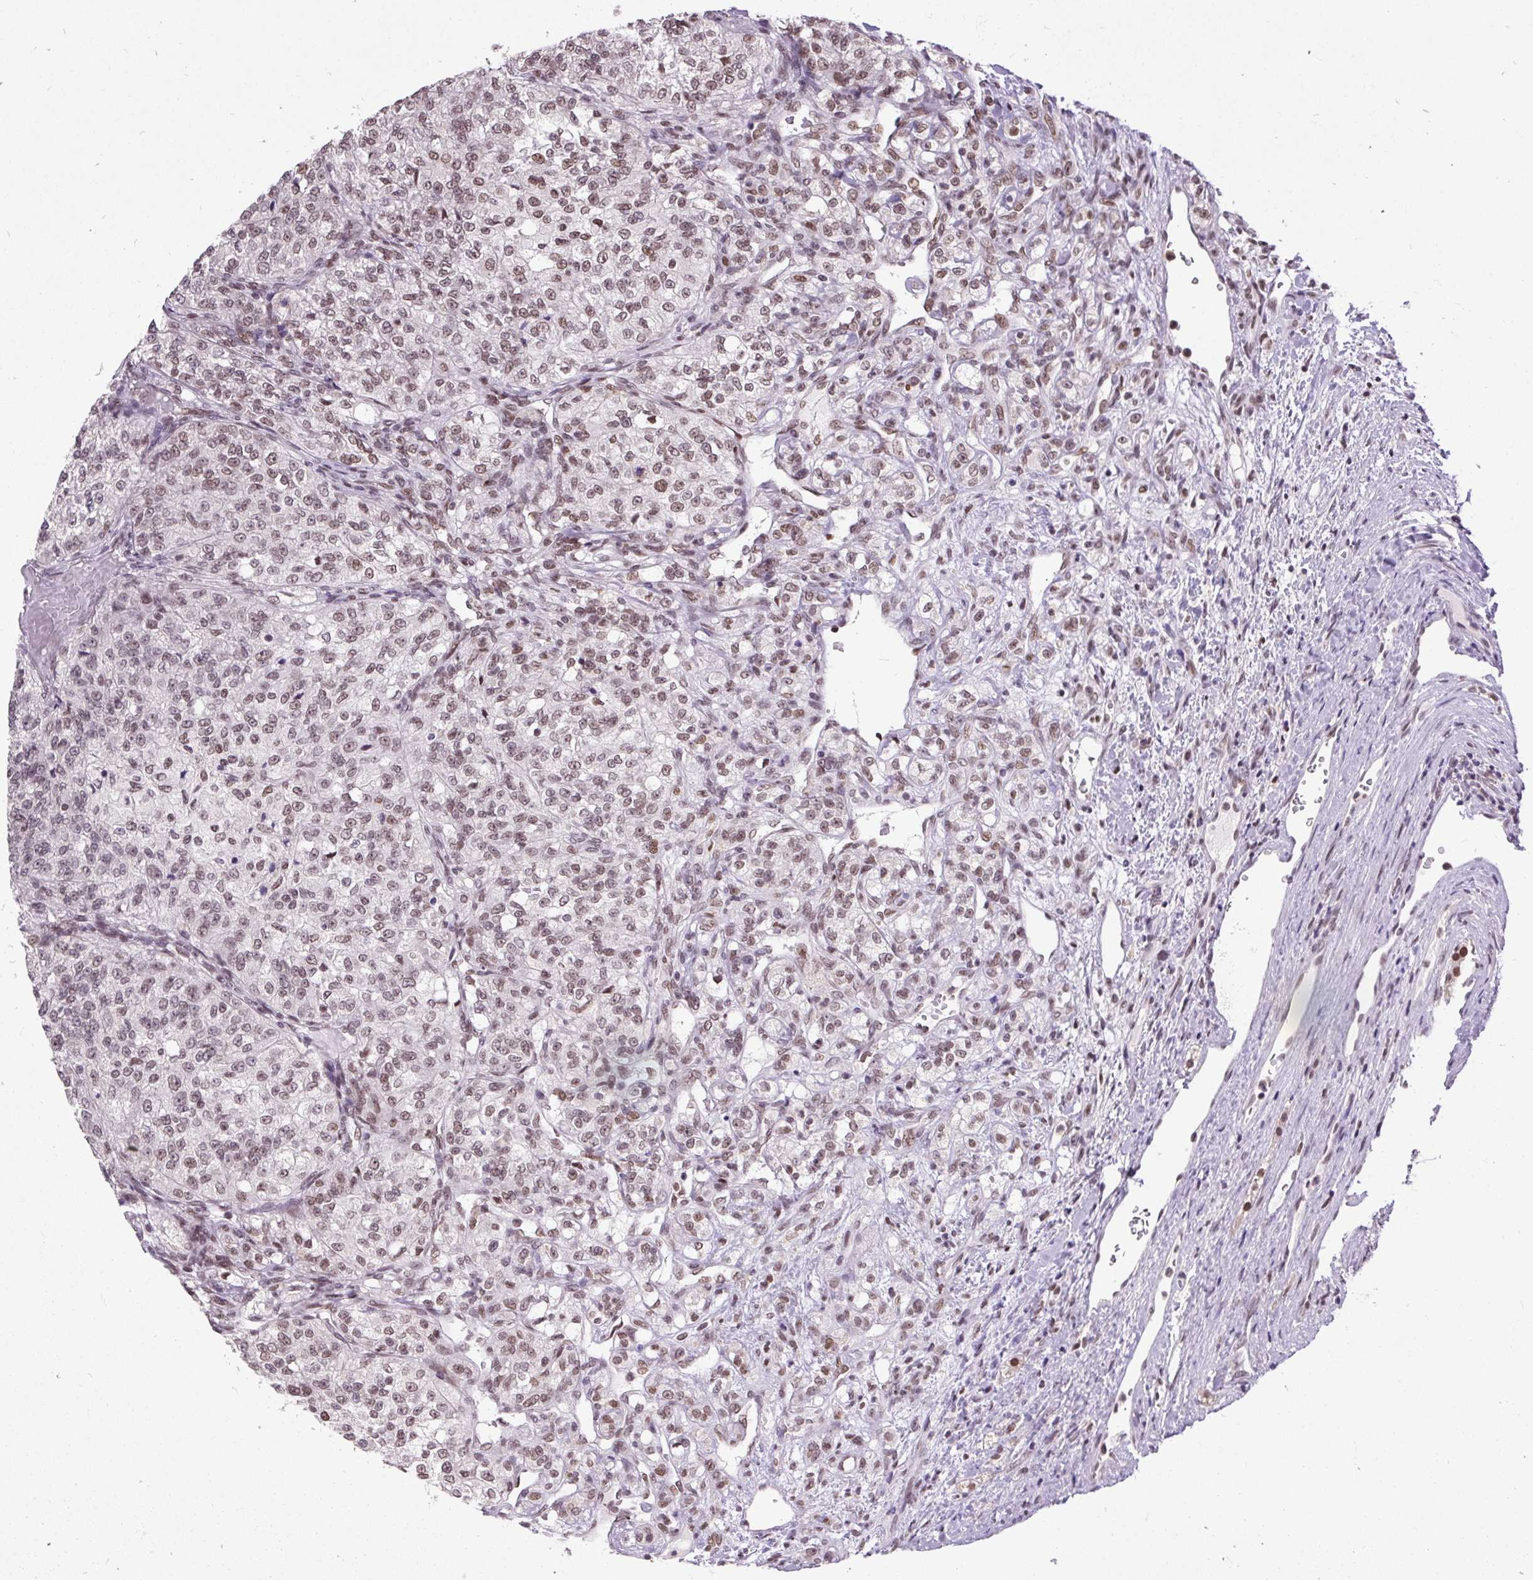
{"staining": {"intensity": "moderate", "quantity": ">75%", "location": "nuclear"}, "tissue": "renal cancer", "cell_type": "Tumor cells", "image_type": "cancer", "snomed": [{"axis": "morphology", "description": "Adenocarcinoma, NOS"}, {"axis": "topography", "description": "Kidney"}], "caption": "Adenocarcinoma (renal) stained with a protein marker reveals moderate staining in tumor cells.", "gene": "ZNF672", "patient": {"sex": "female", "age": 63}}